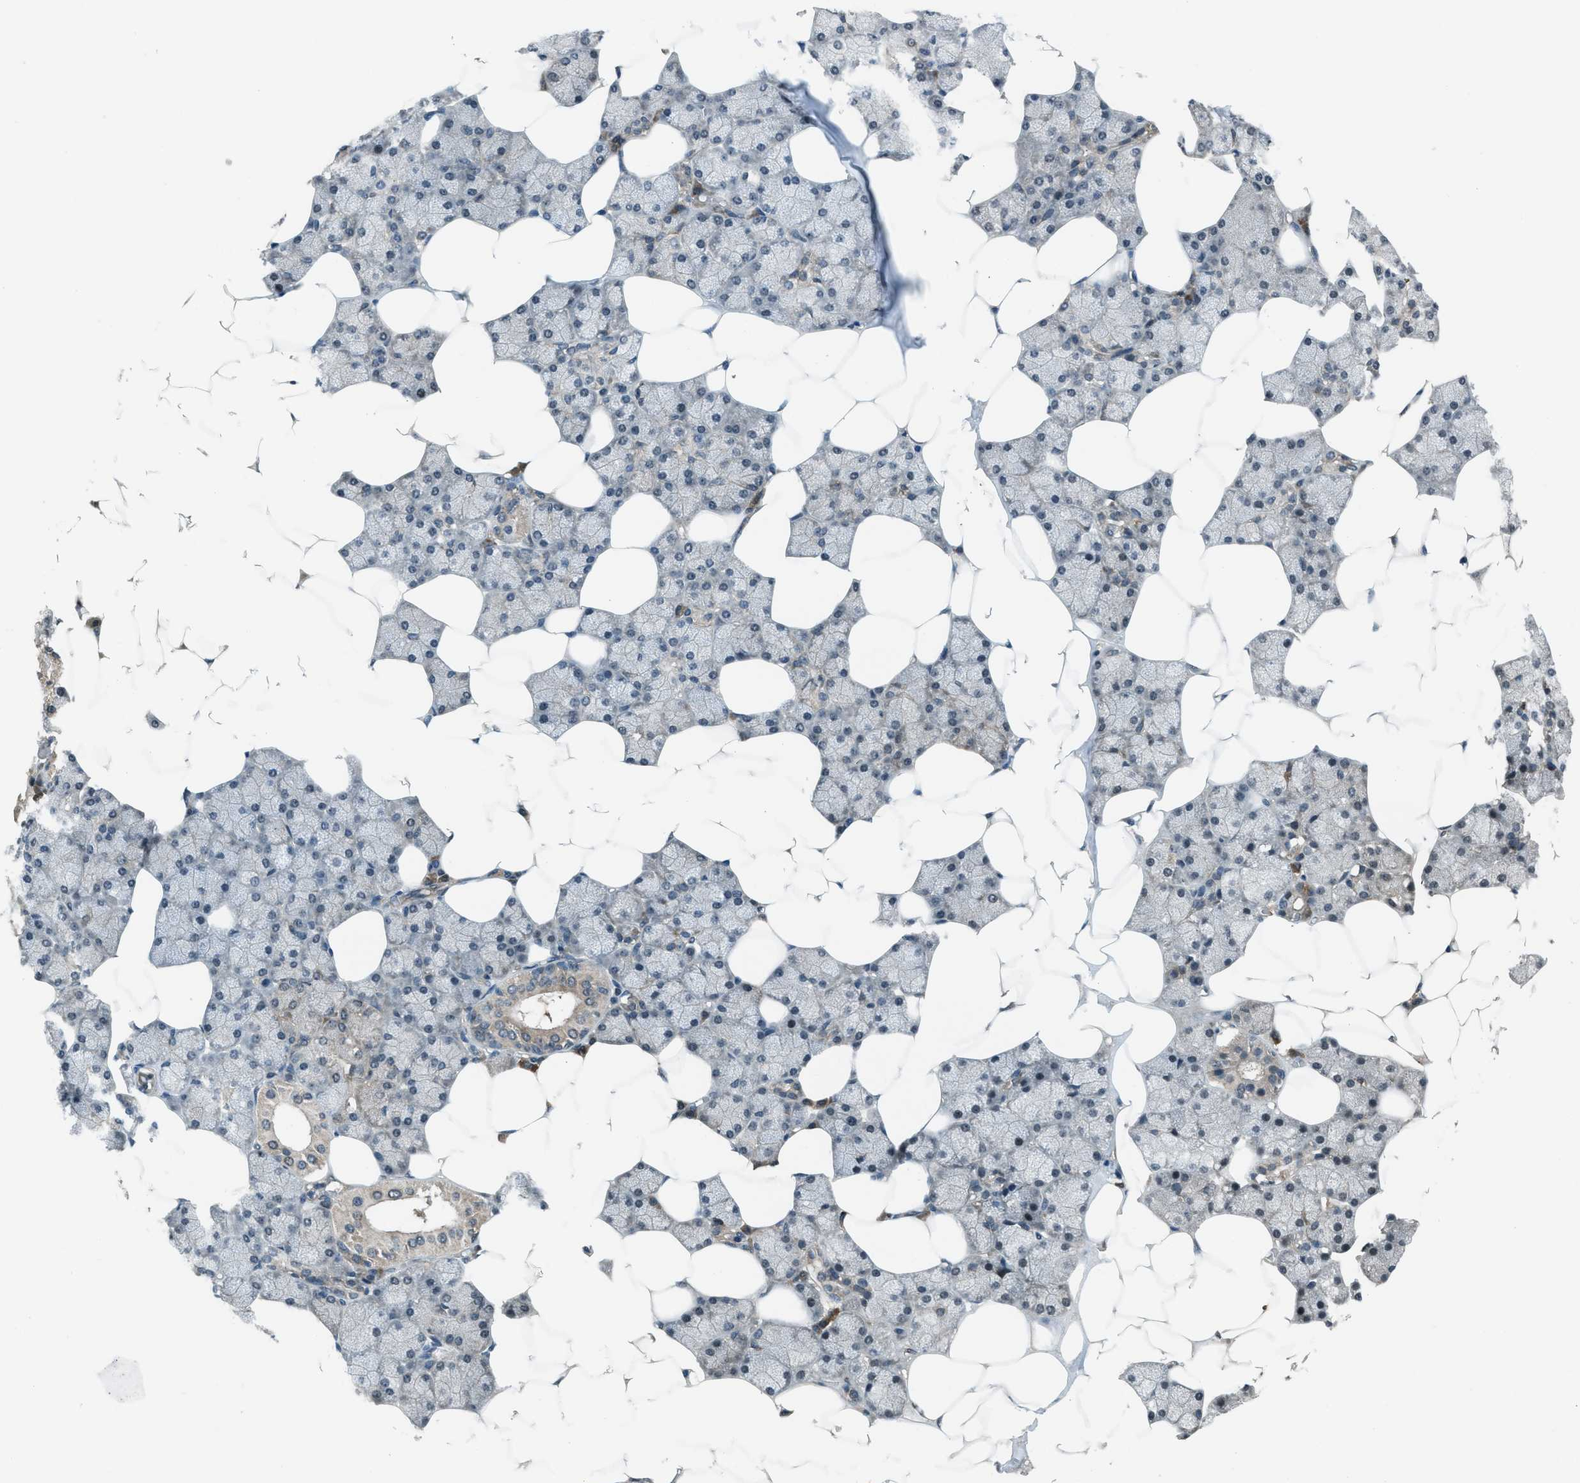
{"staining": {"intensity": "moderate", "quantity": ">75%", "location": "cytoplasmic/membranous"}, "tissue": "salivary gland", "cell_type": "Glandular cells", "image_type": "normal", "snomed": [{"axis": "morphology", "description": "Normal tissue, NOS"}, {"axis": "topography", "description": "Salivary gland"}], "caption": "Immunohistochemistry photomicrograph of benign salivary gland: human salivary gland stained using immunohistochemistry exhibits medium levels of moderate protein expression localized specifically in the cytoplasmic/membranous of glandular cells, appearing as a cytoplasmic/membranous brown color.", "gene": "ASAP2", "patient": {"sex": "male", "age": 62}}